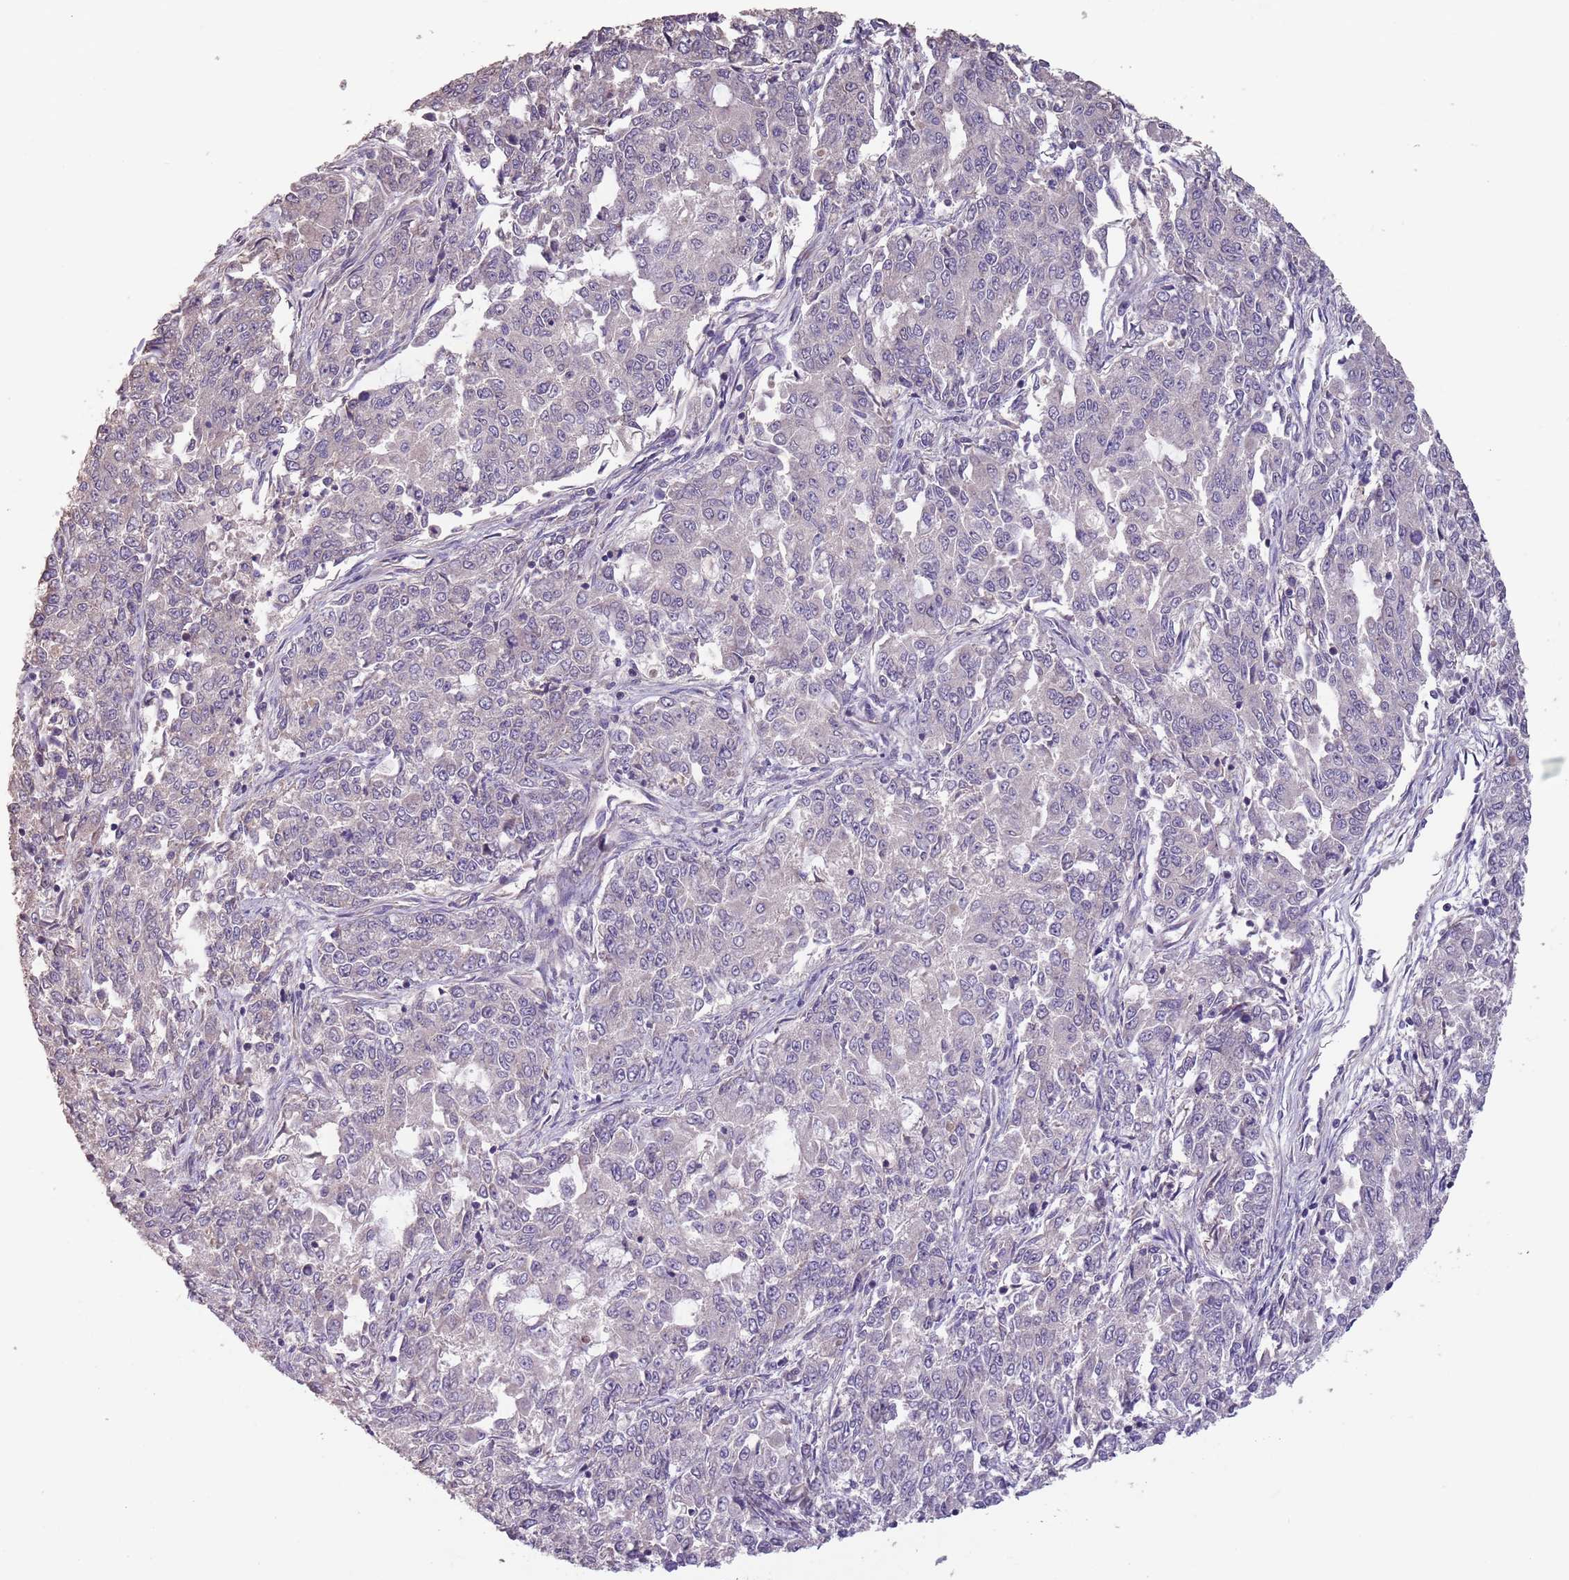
{"staining": {"intensity": "negative", "quantity": "none", "location": "none"}, "tissue": "endometrial cancer", "cell_type": "Tumor cells", "image_type": "cancer", "snomed": [{"axis": "morphology", "description": "Adenocarcinoma, NOS"}, {"axis": "topography", "description": "Endometrium"}], "caption": "Photomicrograph shows no protein staining in tumor cells of endometrial cancer tissue.", "gene": "MBD3L1", "patient": {"sex": "female", "age": 50}}